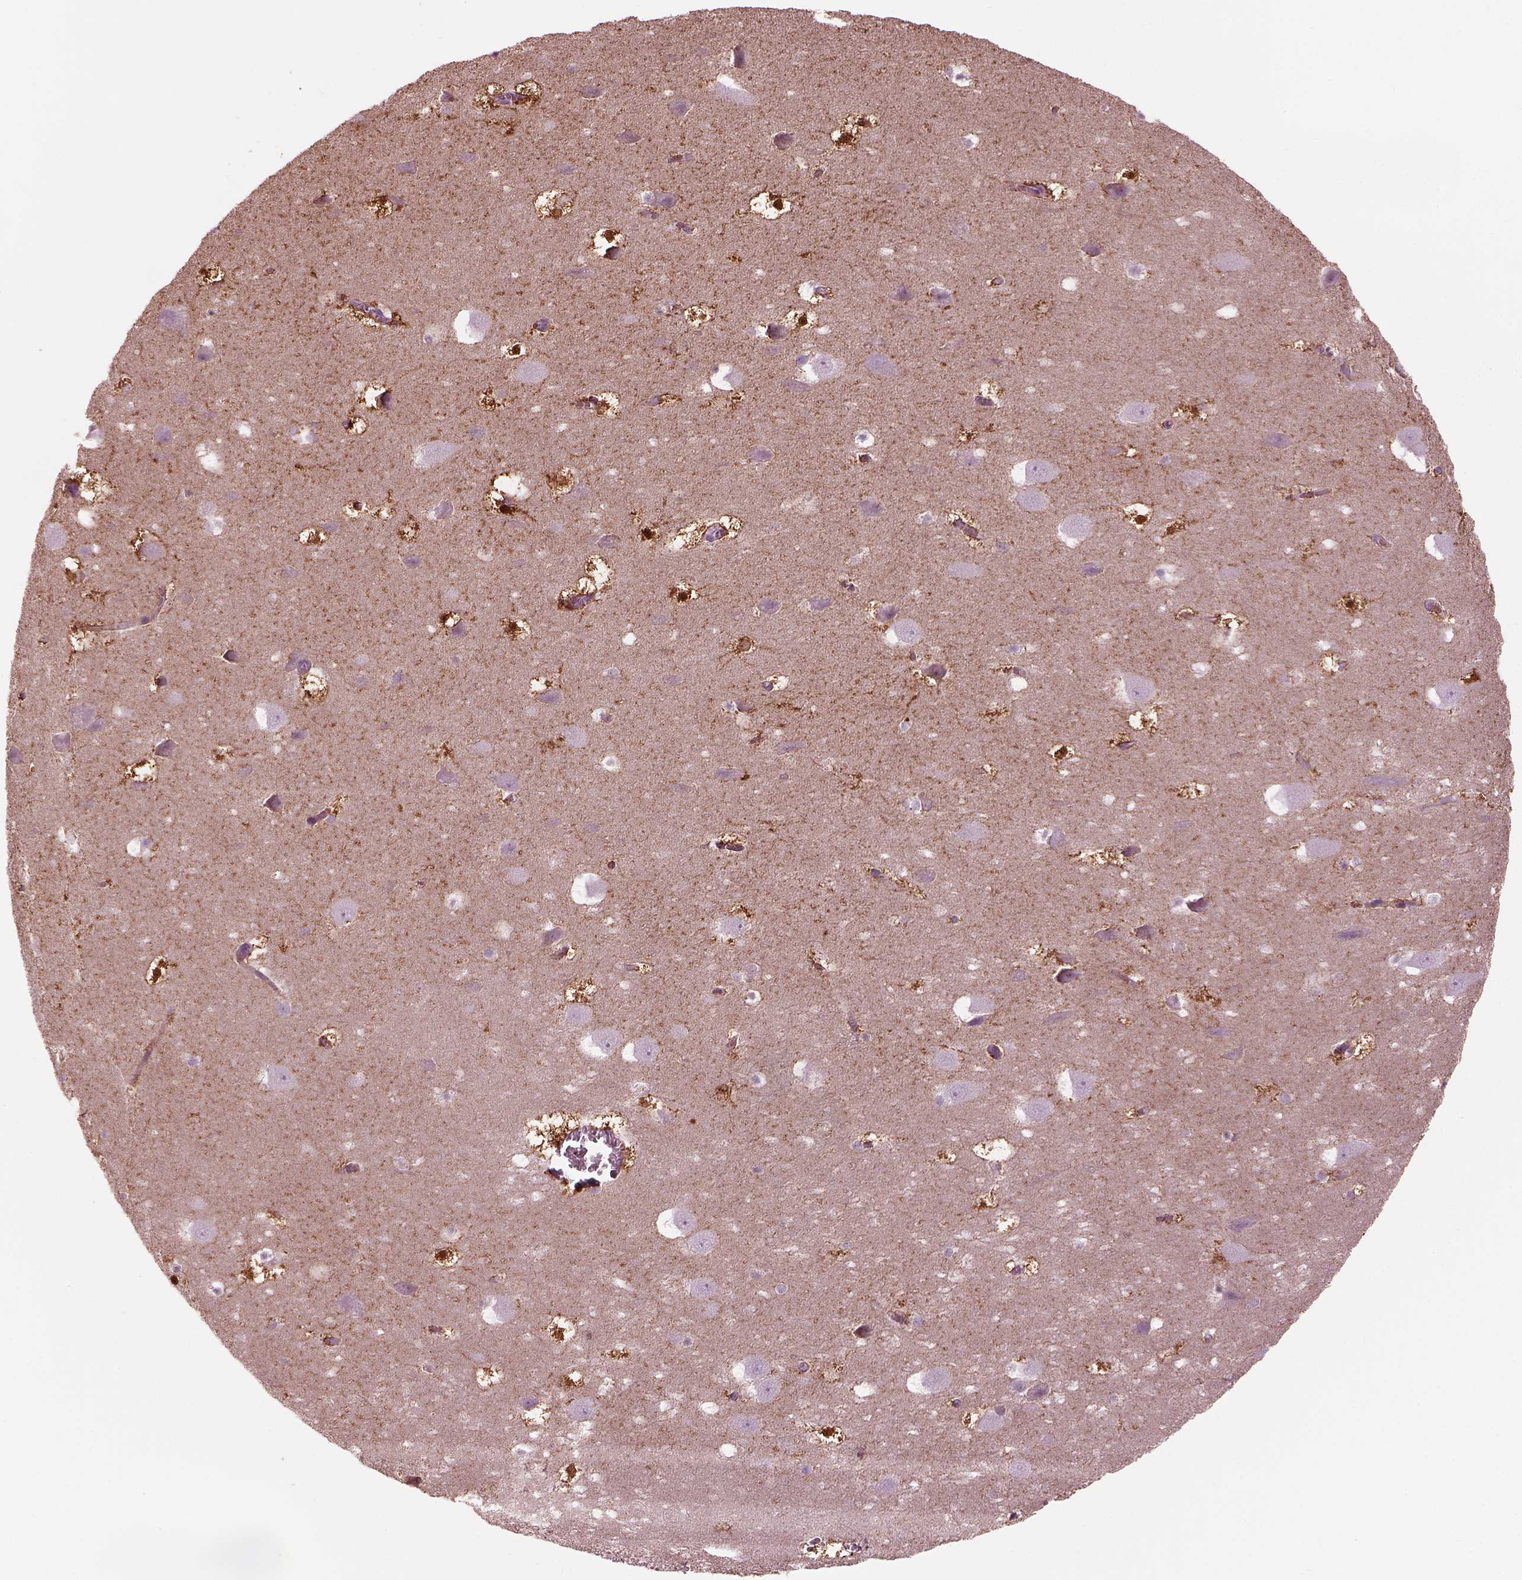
{"staining": {"intensity": "strong", "quantity": "25%-75%", "location": "cytoplasmic/membranous,nuclear"}, "tissue": "hippocampus", "cell_type": "Glial cells", "image_type": "normal", "snomed": [{"axis": "morphology", "description": "Normal tissue, NOS"}, {"axis": "topography", "description": "Hippocampus"}], "caption": "This photomicrograph demonstrates immunohistochemistry (IHC) staining of benign human hippocampus, with high strong cytoplasmic/membranous,nuclear staining in approximately 25%-75% of glial cells.", "gene": "GDF11", "patient": {"sex": "male", "age": 45}}